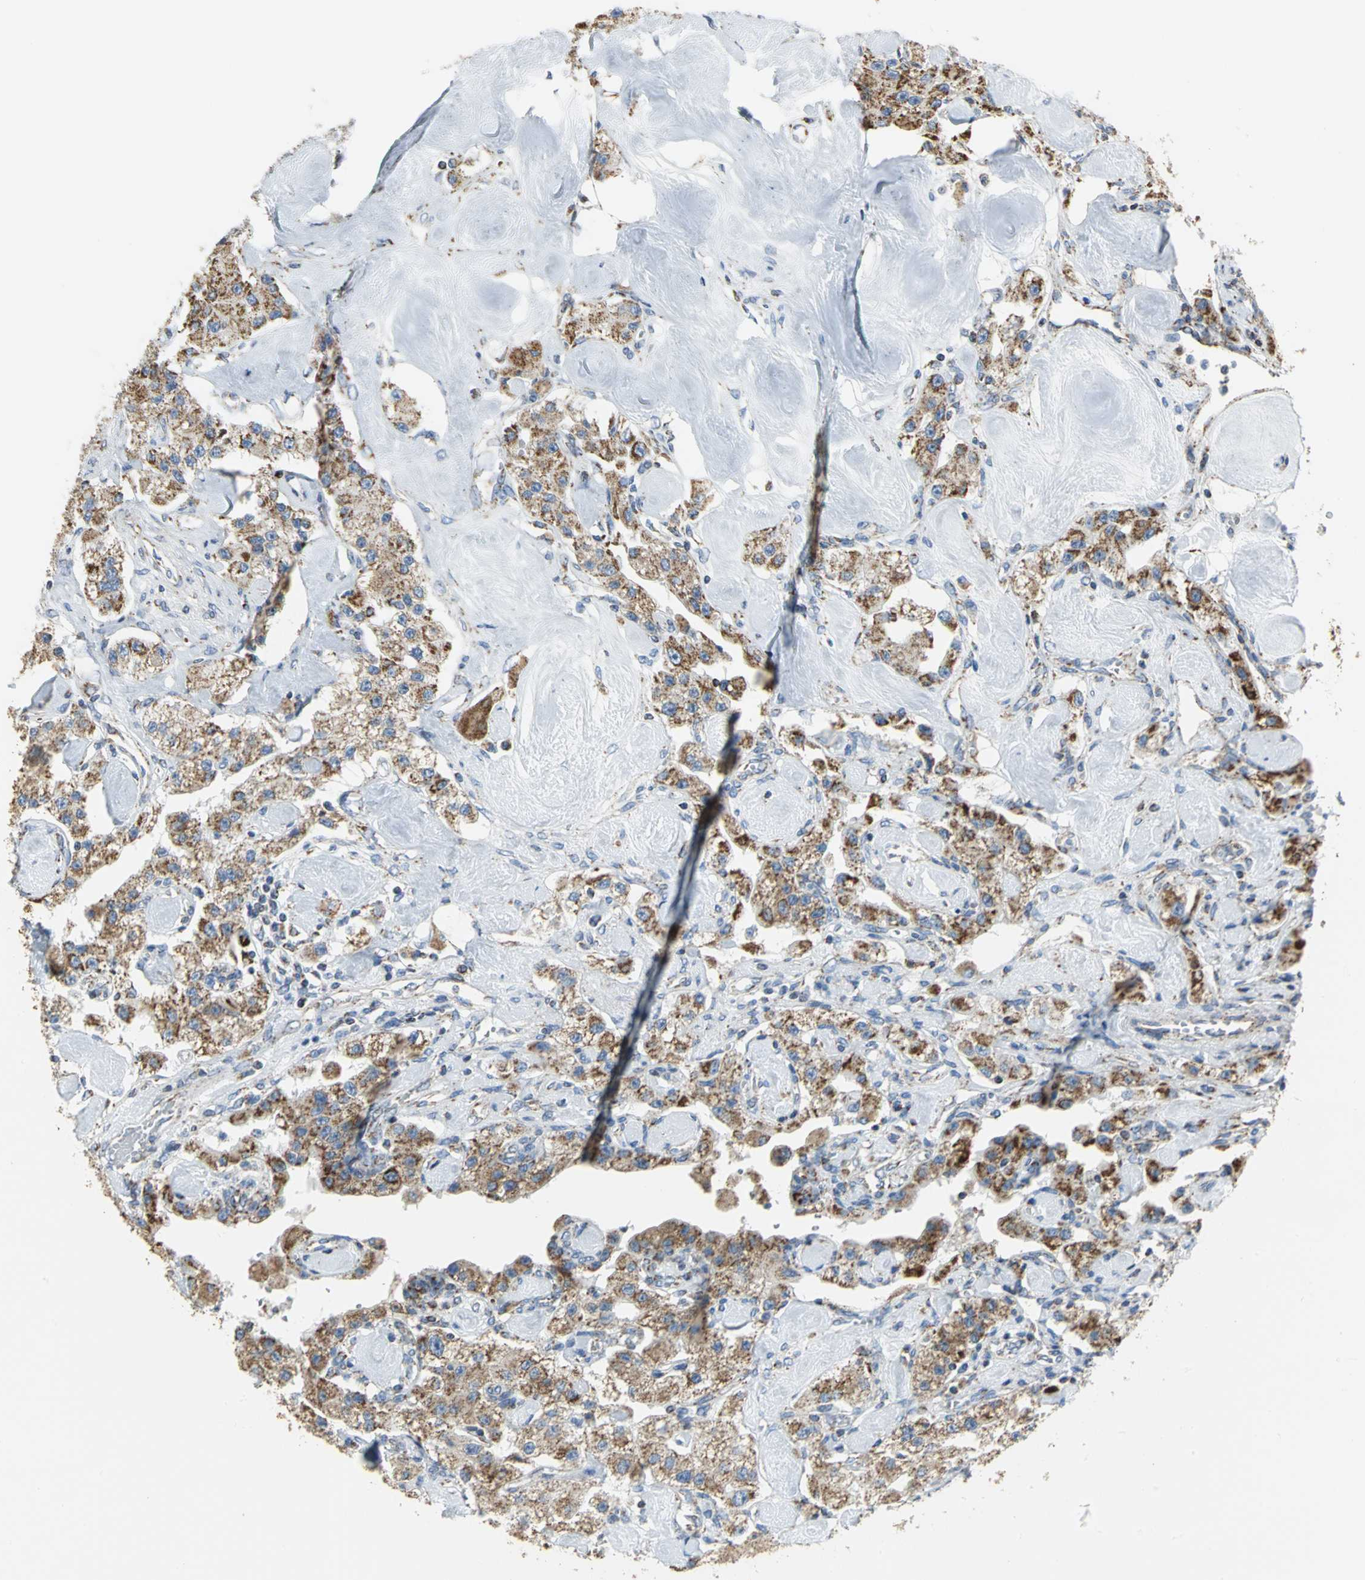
{"staining": {"intensity": "moderate", "quantity": ">75%", "location": "cytoplasmic/membranous"}, "tissue": "carcinoid", "cell_type": "Tumor cells", "image_type": "cancer", "snomed": [{"axis": "morphology", "description": "Carcinoid, malignant, NOS"}, {"axis": "topography", "description": "Pancreas"}], "caption": "Immunohistochemistry (DAB) staining of carcinoid displays moderate cytoplasmic/membranous protein expression in about >75% of tumor cells.", "gene": "NTRK1", "patient": {"sex": "male", "age": 41}}